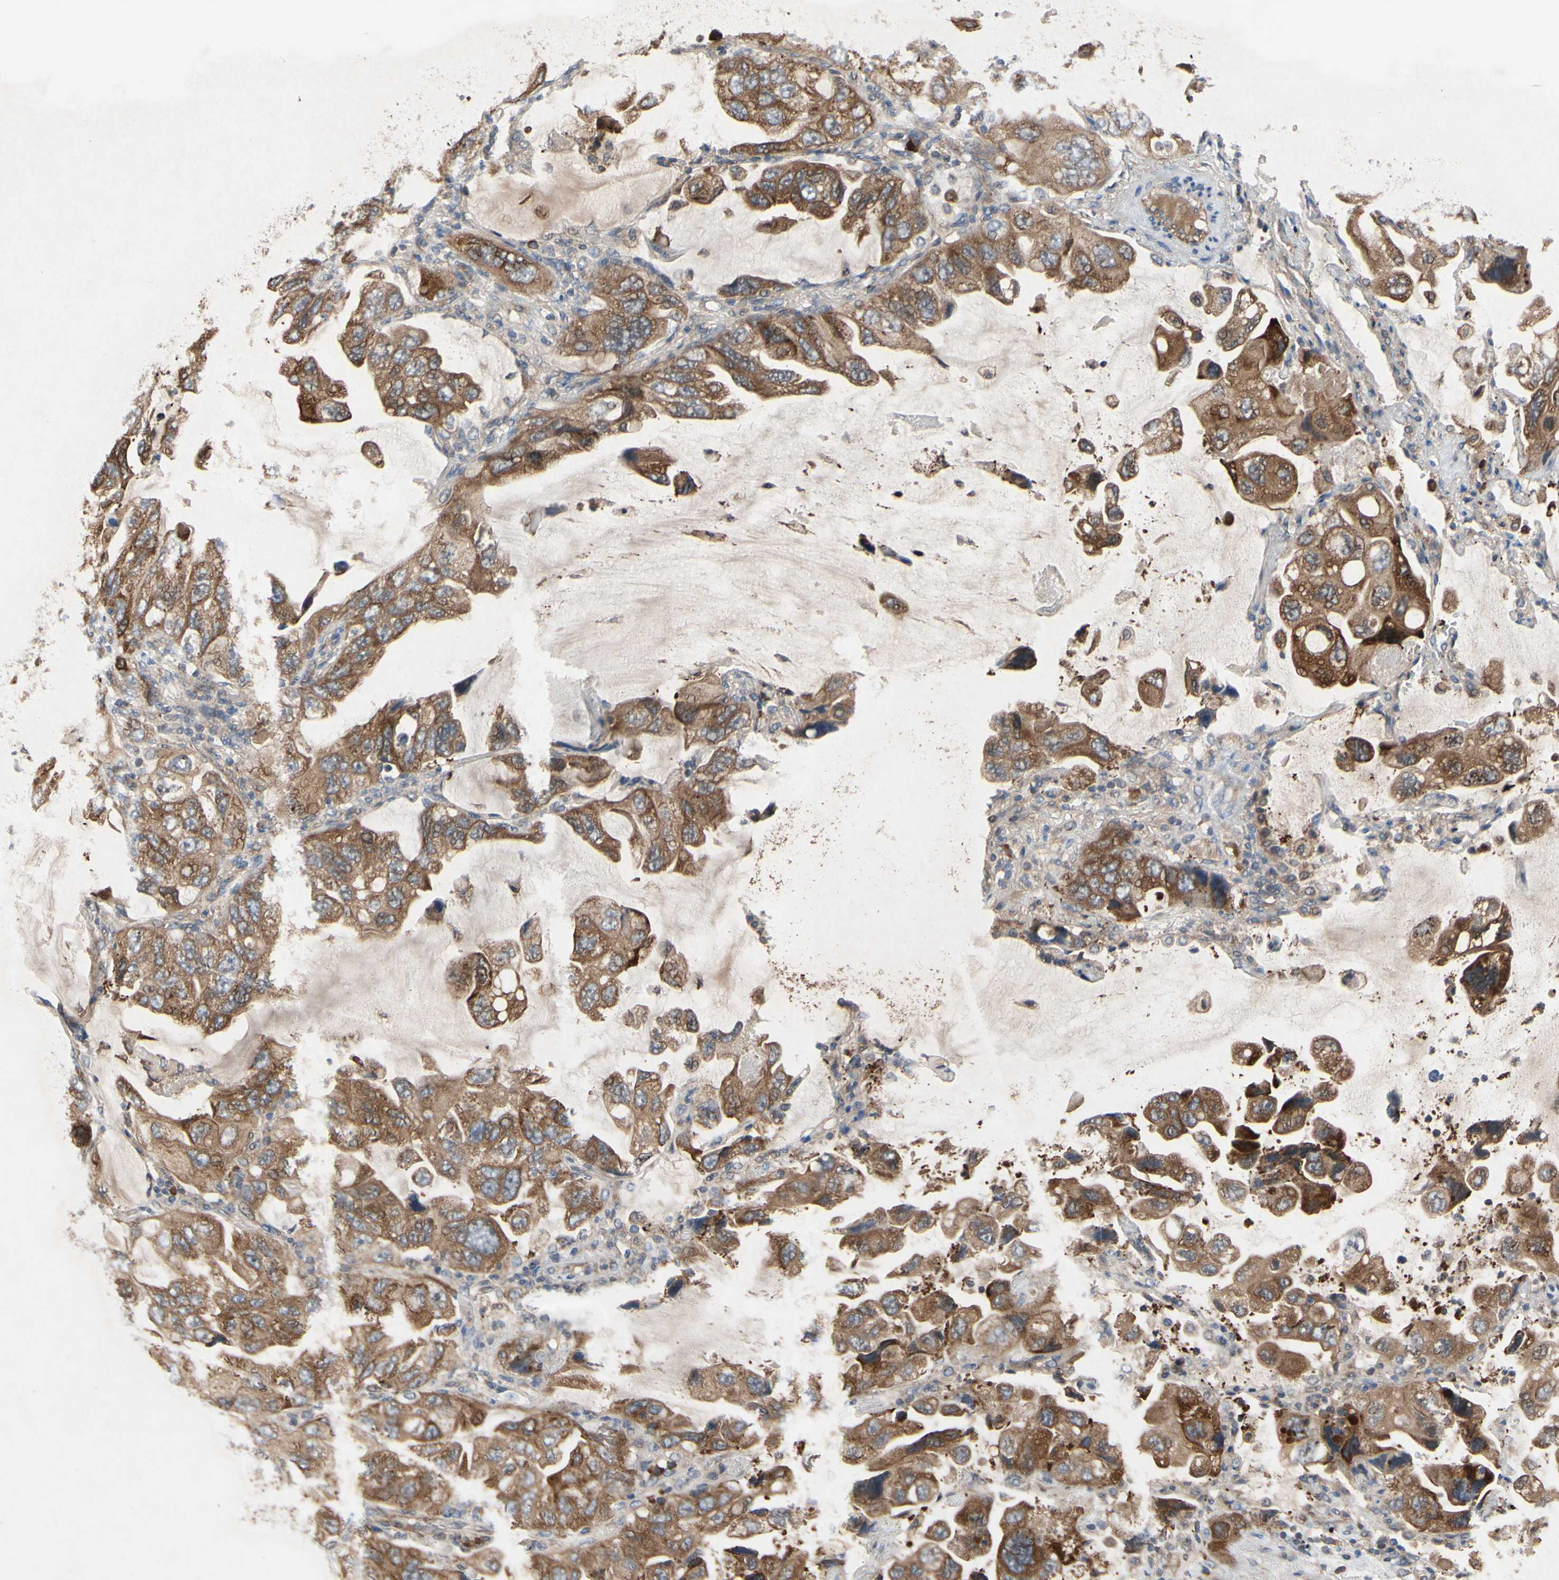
{"staining": {"intensity": "moderate", "quantity": ">75%", "location": "cytoplasmic/membranous"}, "tissue": "lung cancer", "cell_type": "Tumor cells", "image_type": "cancer", "snomed": [{"axis": "morphology", "description": "Squamous cell carcinoma, NOS"}, {"axis": "topography", "description": "Lung"}], "caption": "Moderate cytoplasmic/membranous staining for a protein is identified in about >75% of tumor cells of lung cancer (squamous cell carcinoma) using immunohistochemistry.", "gene": "XIAP", "patient": {"sex": "female", "age": 73}}